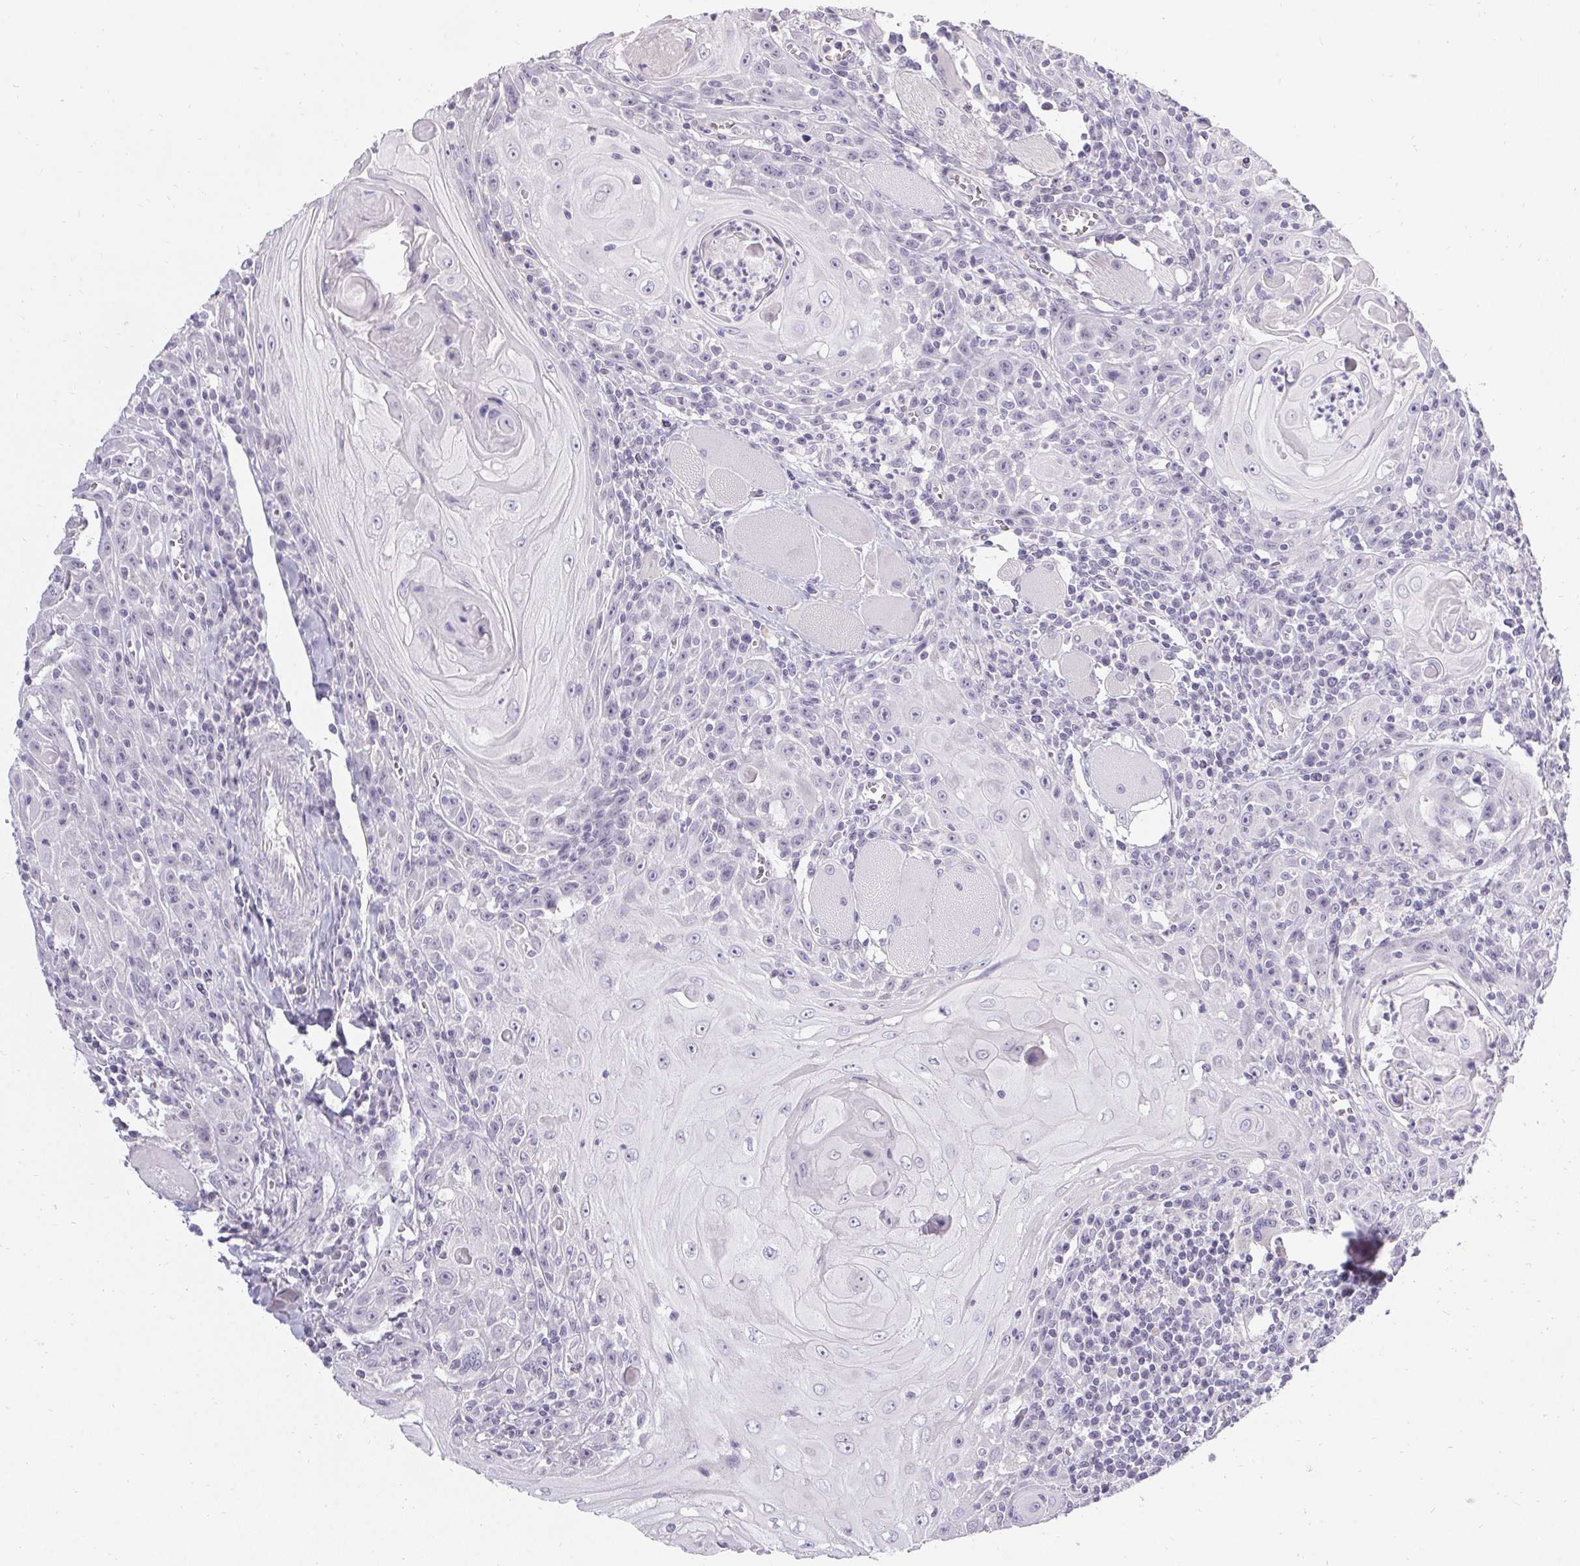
{"staining": {"intensity": "negative", "quantity": "none", "location": "none"}, "tissue": "head and neck cancer", "cell_type": "Tumor cells", "image_type": "cancer", "snomed": [{"axis": "morphology", "description": "Squamous cell carcinoma, NOS"}, {"axis": "topography", "description": "Head-Neck"}], "caption": "An IHC micrograph of head and neck cancer (squamous cell carcinoma) is shown. There is no staining in tumor cells of head and neck cancer (squamous cell carcinoma).", "gene": "PMEL", "patient": {"sex": "male", "age": 52}}